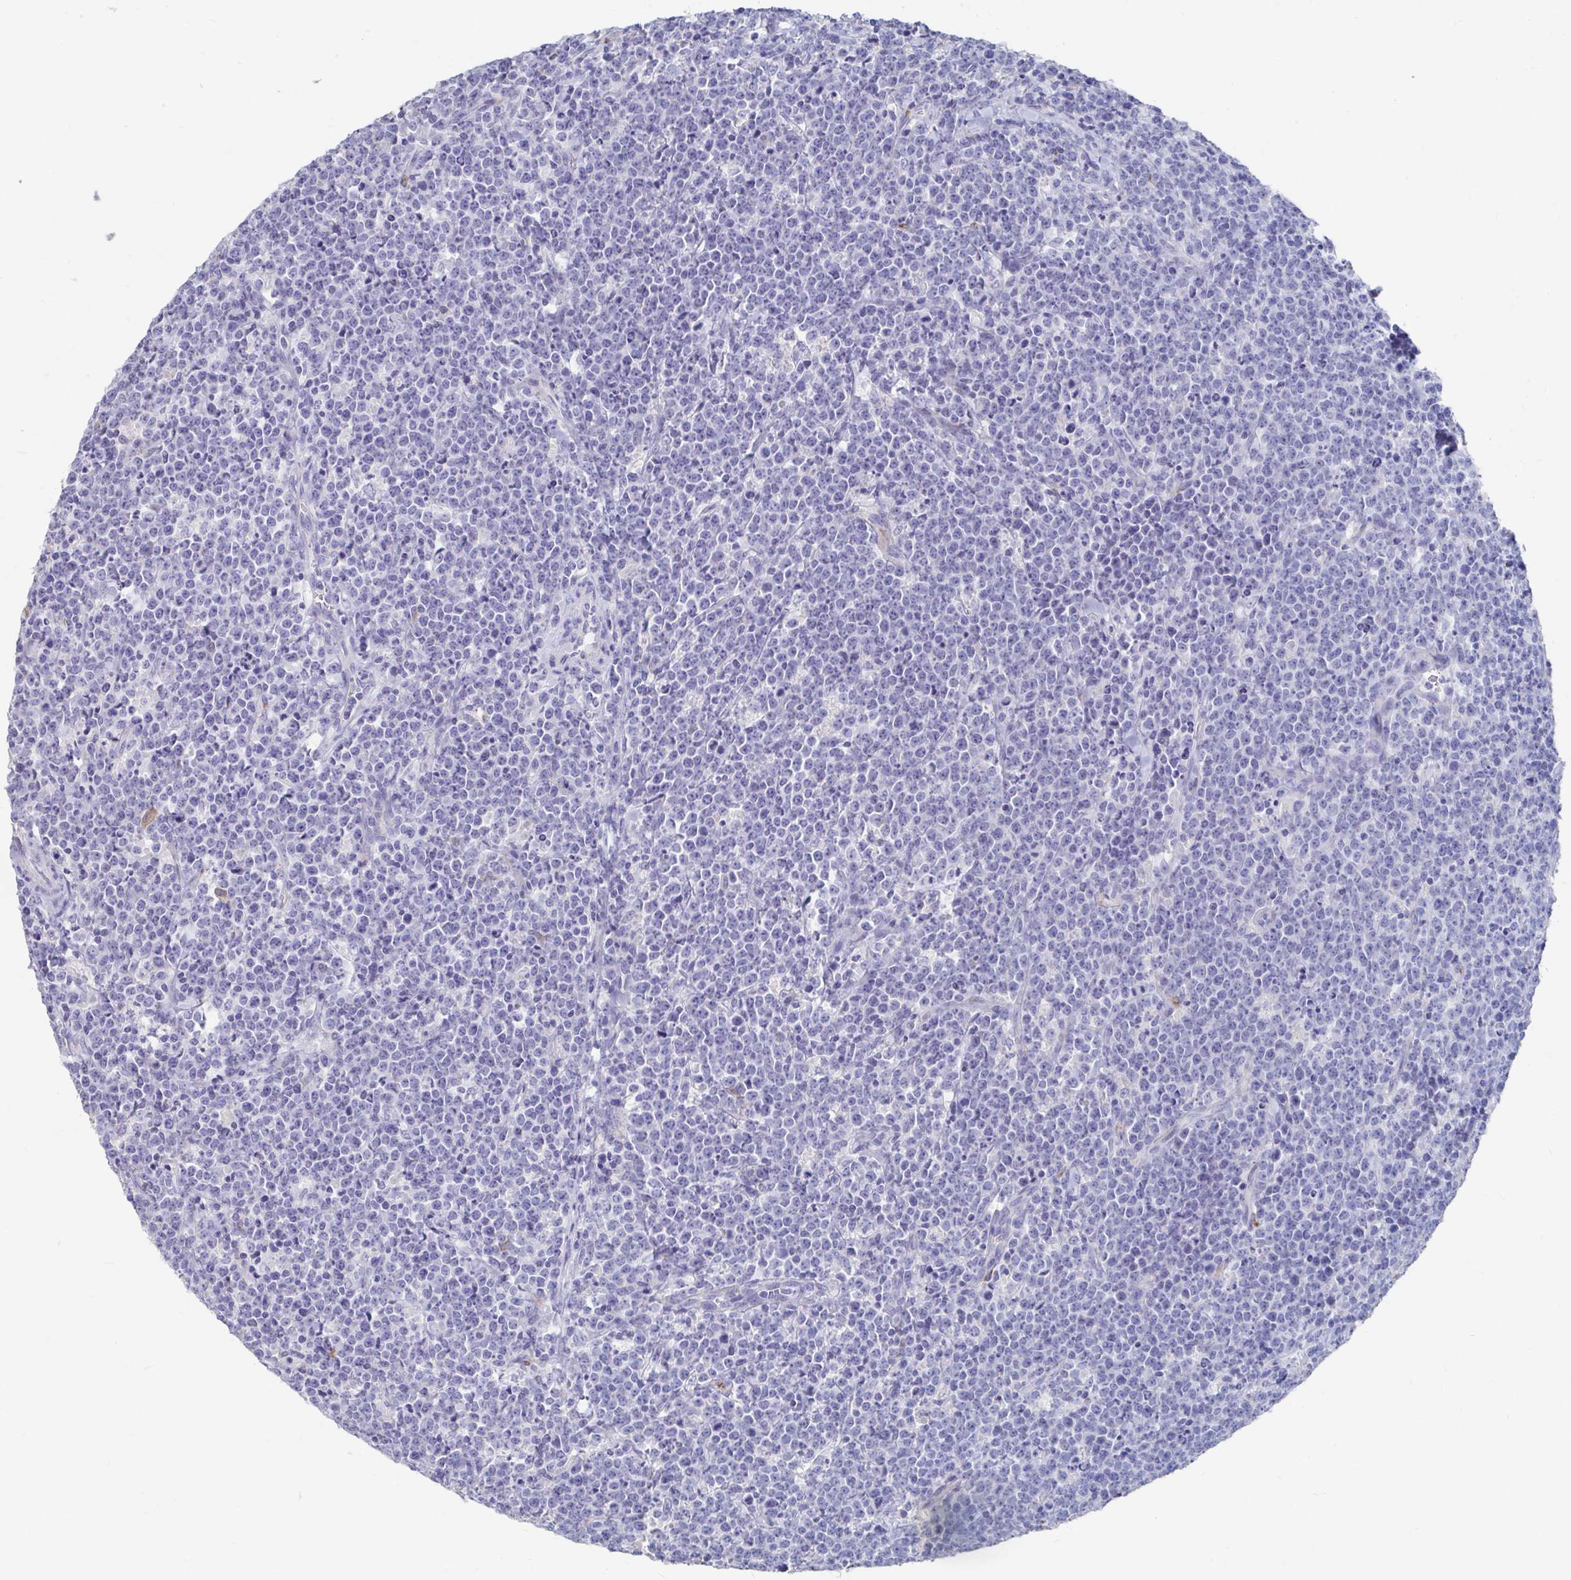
{"staining": {"intensity": "negative", "quantity": "none", "location": "none"}, "tissue": "lymphoma", "cell_type": "Tumor cells", "image_type": "cancer", "snomed": [{"axis": "morphology", "description": "Malignant lymphoma, non-Hodgkin's type, High grade"}, {"axis": "topography", "description": "Small intestine"}], "caption": "The histopathology image displays no significant positivity in tumor cells of malignant lymphoma, non-Hodgkin's type (high-grade).", "gene": "LAMC3", "patient": {"sex": "female", "age": 56}}